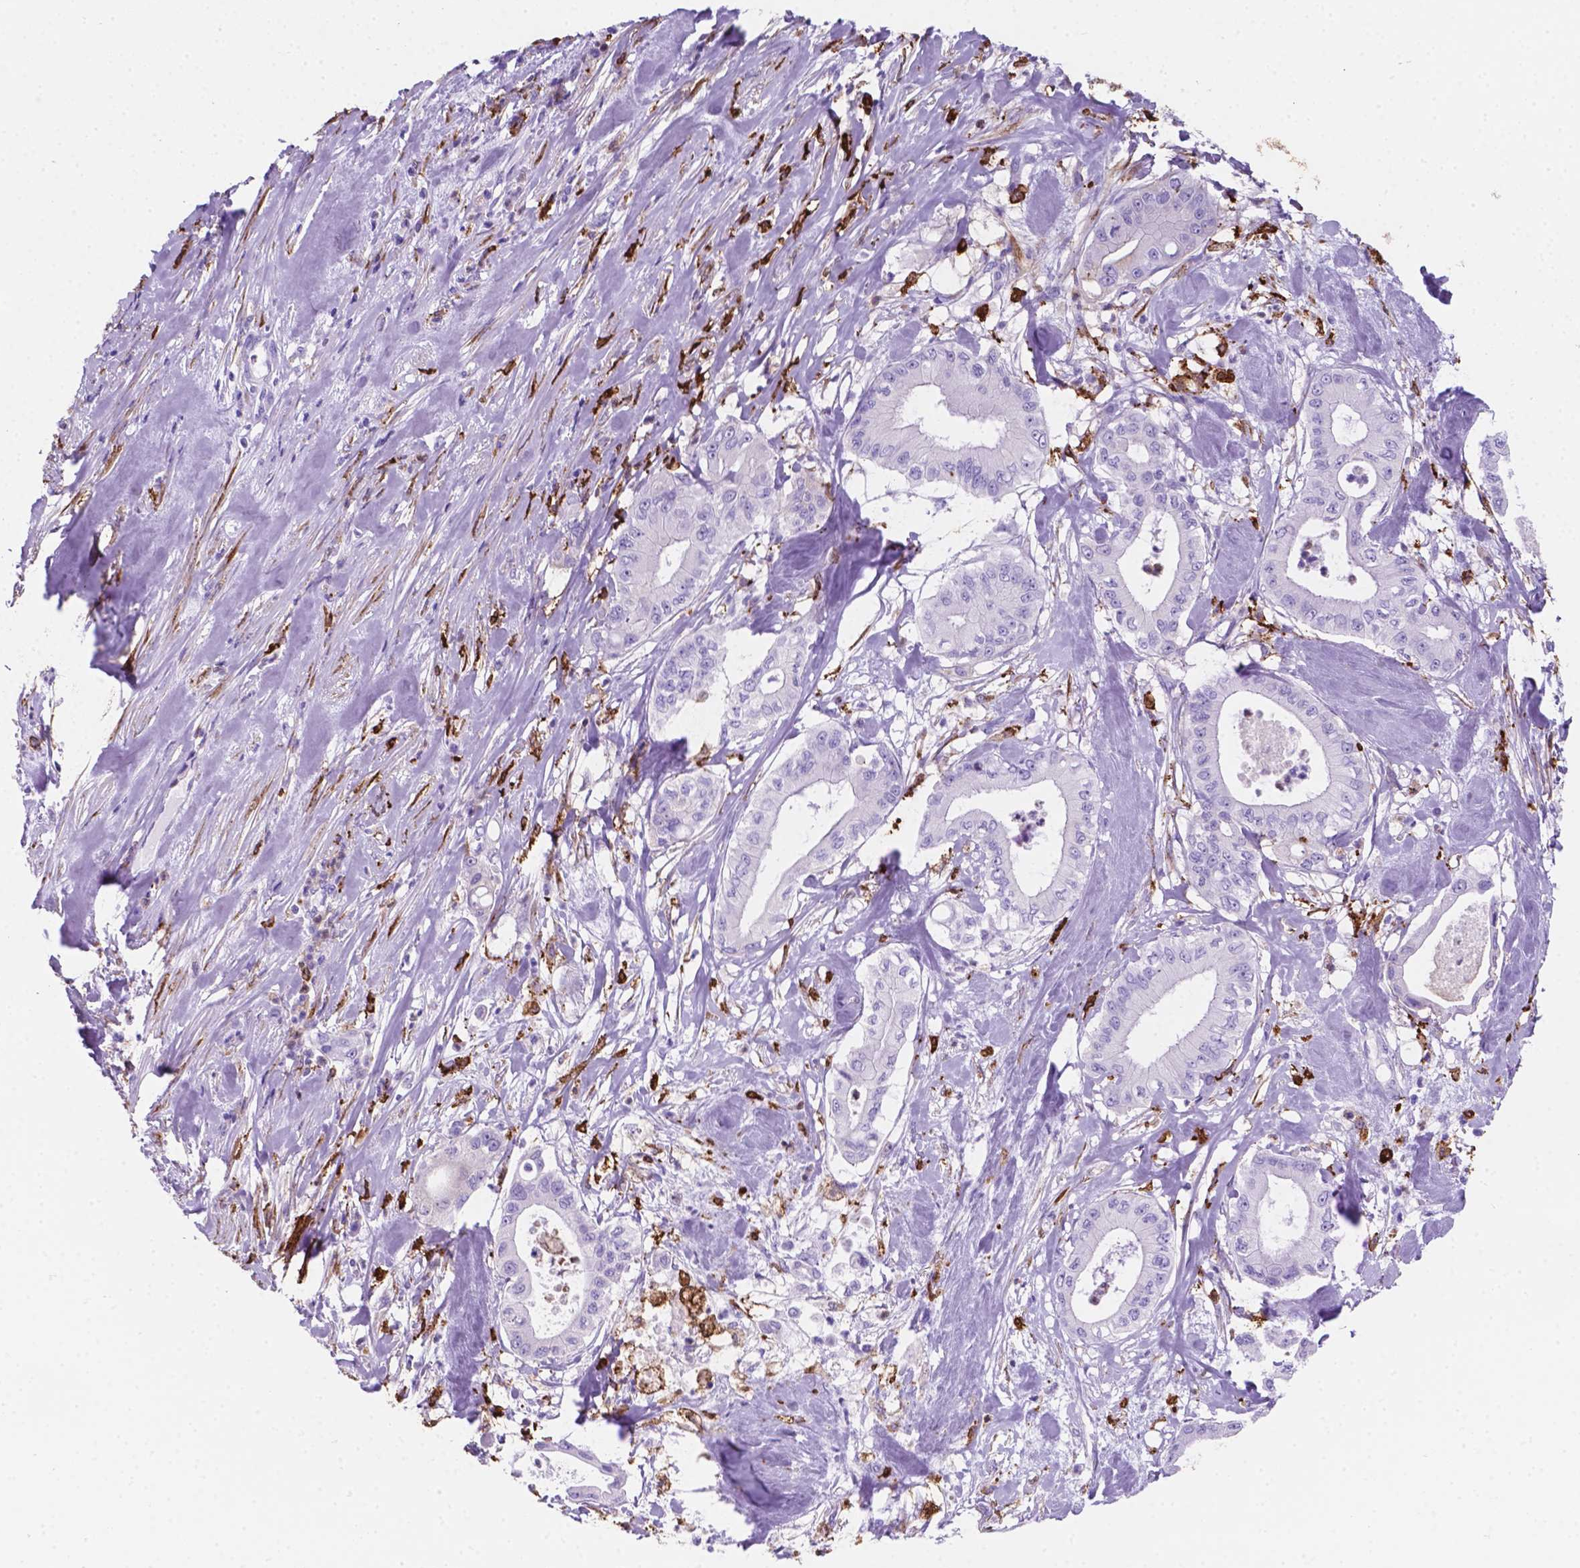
{"staining": {"intensity": "negative", "quantity": "none", "location": "none"}, "tissue": "pancreatic cancer", "cell_type": "Tumor cells", "image_type": "cancer", "snomed": [{"axis": "morphology", "description": "Adenocarcinoma, NOS"}, {"axis": "topography", "description": "Pancreas"}], "caption": "The immunohistochemistry (IHC) histopathology image has no significant expression in tumor cells of pancreatic cancer (adenocarcinoma) tissue.", "gene": "MACF1", "patient": {"sex": "male", "age": 71}}